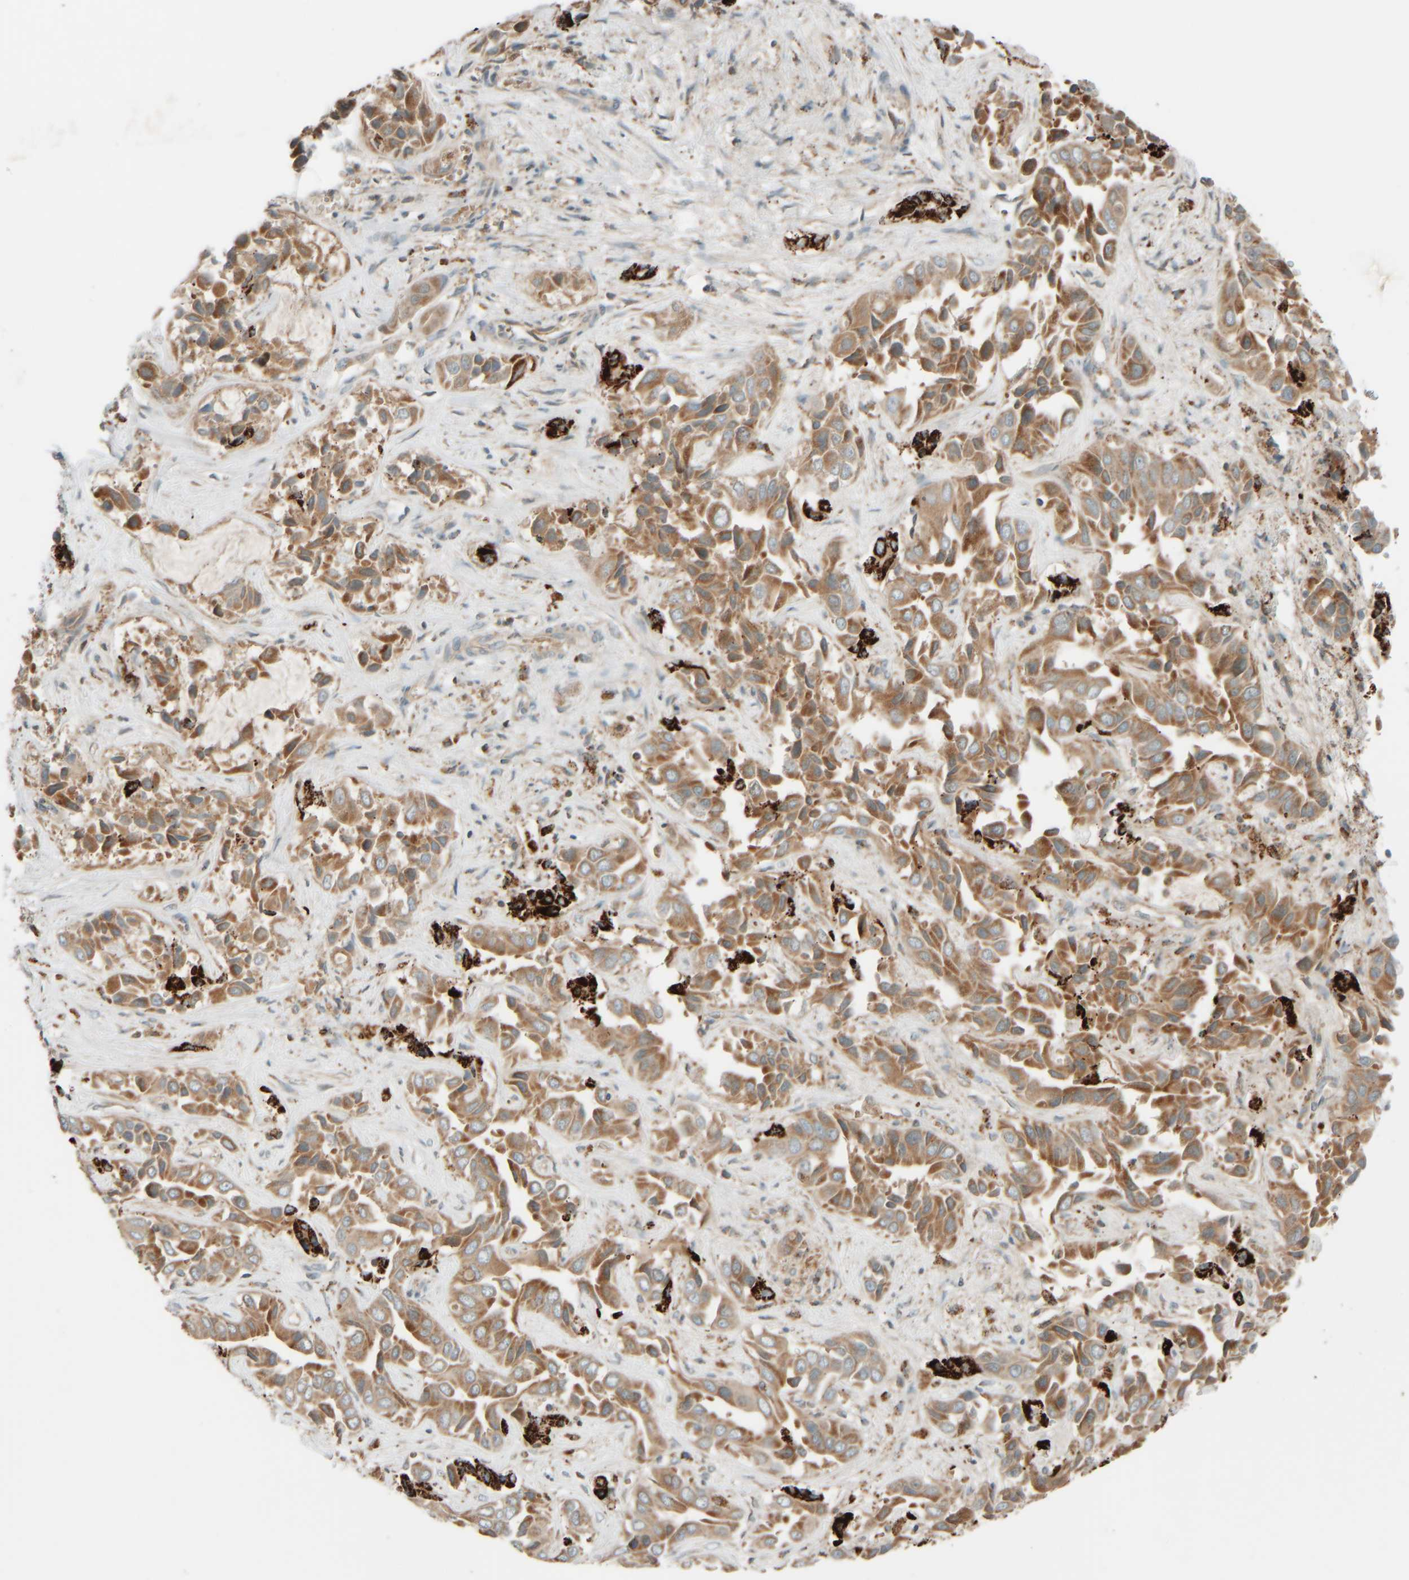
{"staining": {"intensity": "moderate", "quantity": ">75%", "location": "cytoplasmic/membranous"}, "tissue": "liver cancer", "cell_type": "Tumor cells", "image_type": "cancer", "snomed": [{"axis": "morphology", "description": "Cholangiocarcinoma"}, {"axis": "topography", "description": "Liver"}], "caption": "The photomicrograph displays staining of cholangiocarcinoma (liver), revealing moderate cytoplasmic/membranous protein staining (brown color) within tumor cells.", "gene": "SPAG5", "patient": {"sex": "female", "age": 52}}